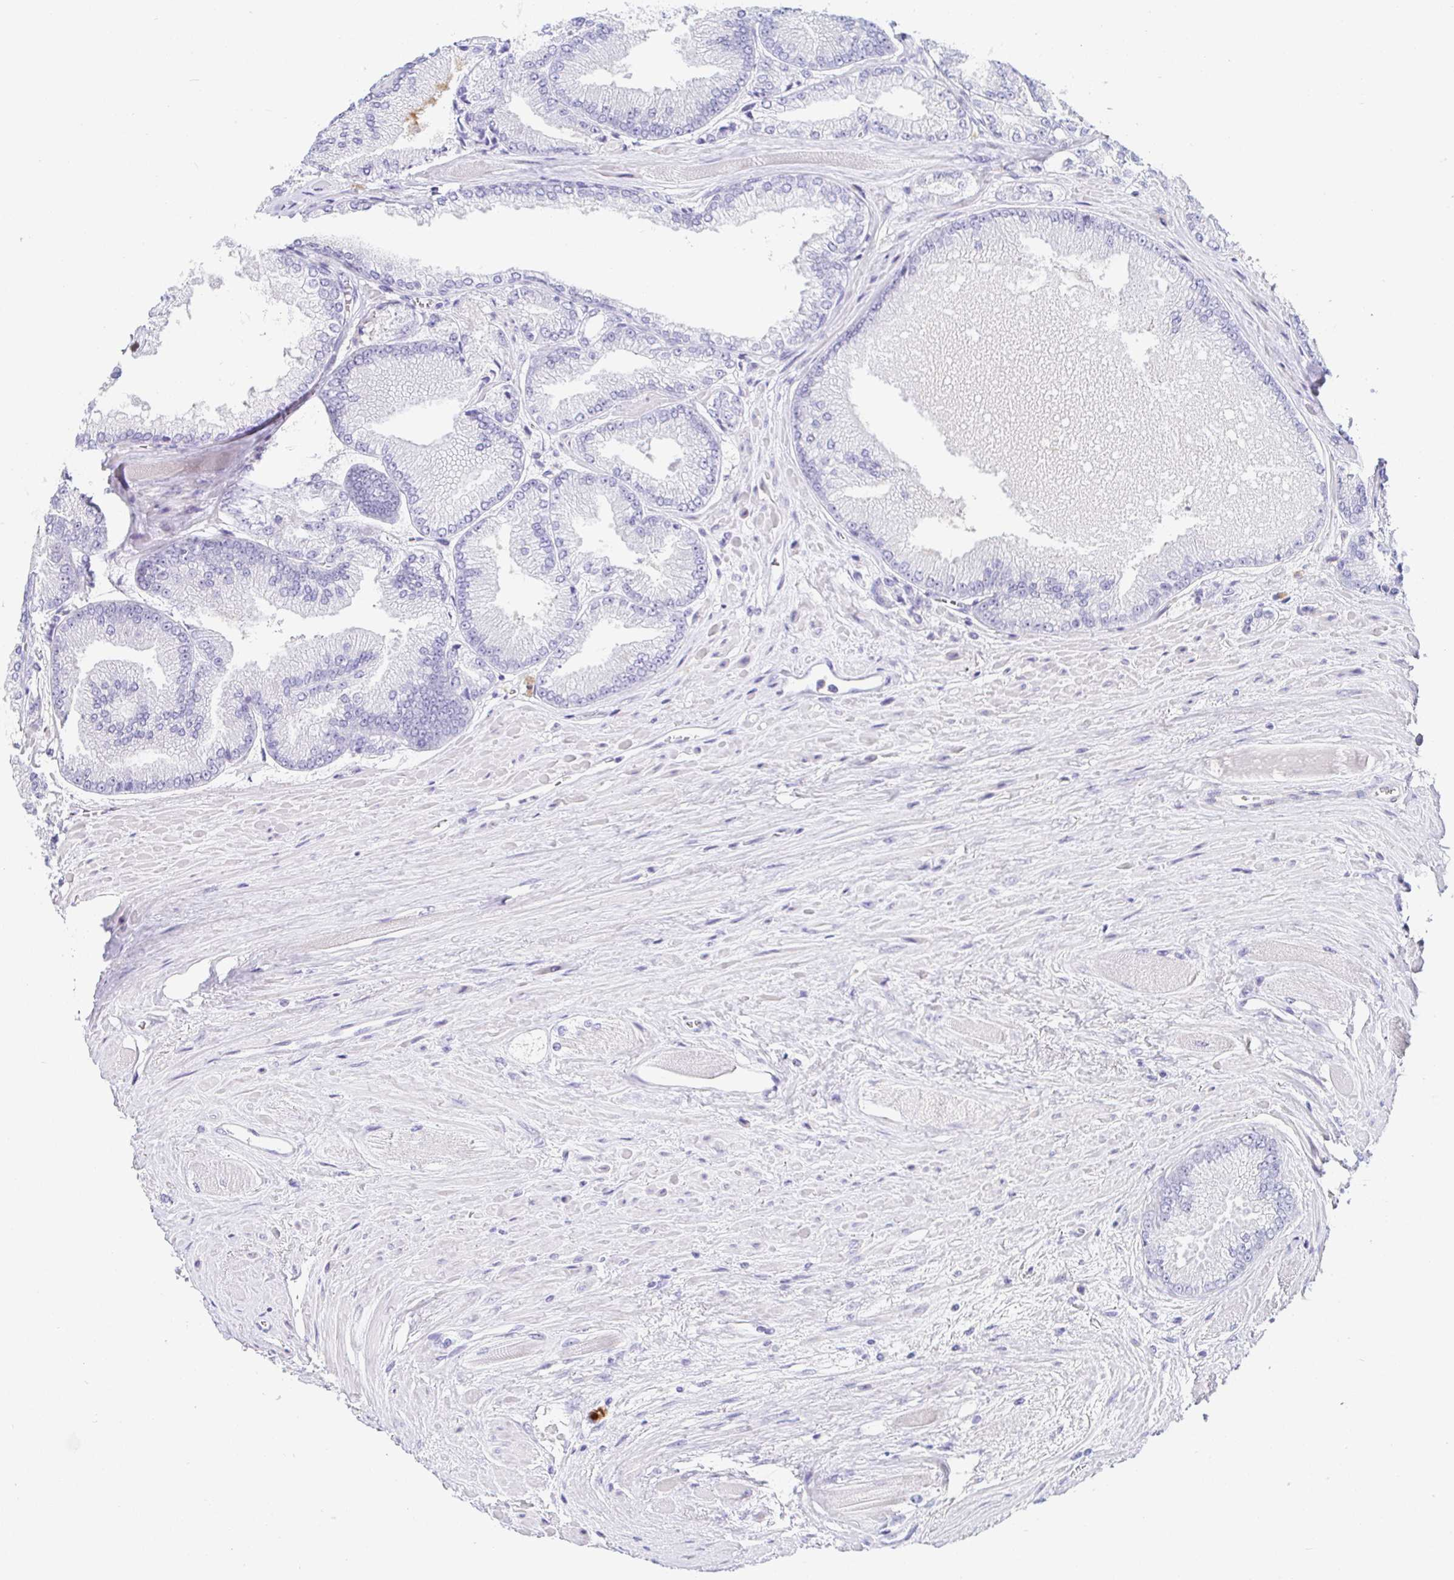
{"staining": {"intensity": "negative", "quantity": "none", "location": "none"}, "tissue": "prostate cancer", "cell_type": "Tumor cells", "image_type": "cancer", "snomed": [{"axis": "morphology", "description": "Adenocarcinoma, Low grade"}, {"axis": "topography", "description": "Prostate"}], "caption": "Immunohistochemistry (IHC) image of prostate cancer stained for a protein (brown), which exhibits no positivity in tumor cells.", "gene": "PINLYP", "patient": {"sex": "male", "age": 67}}